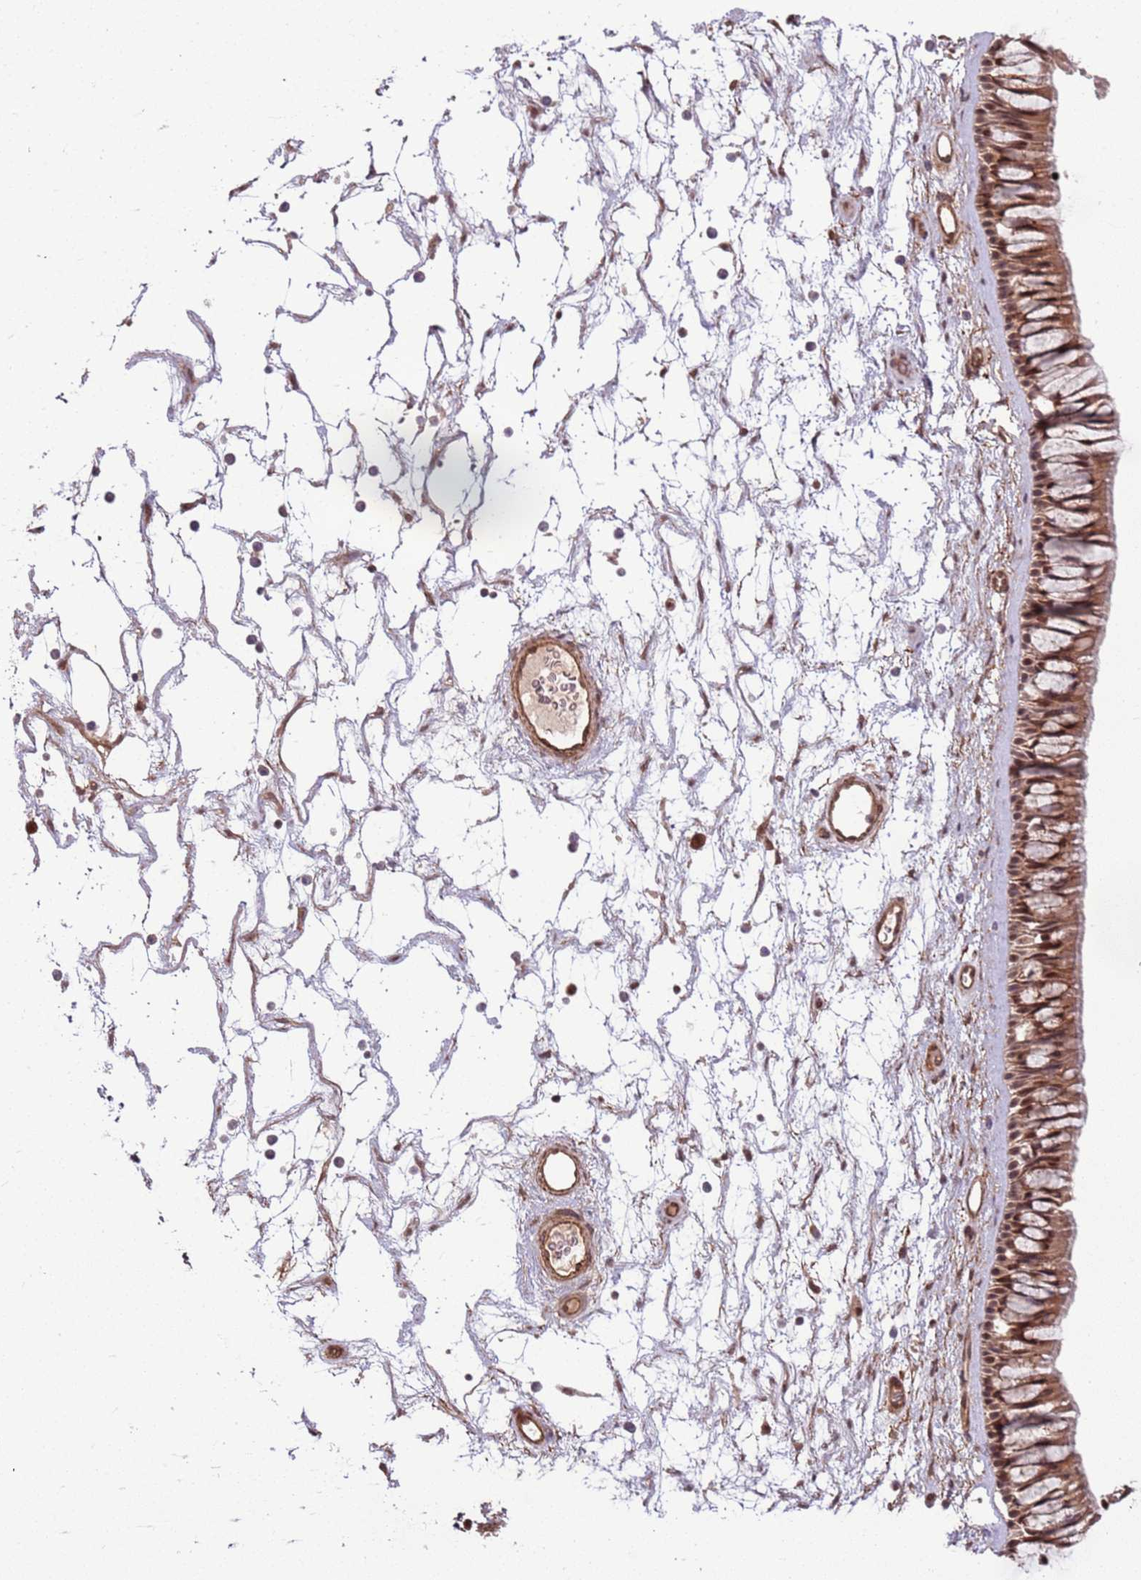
{"staining": {"intensity": "moderate", "quantity": ">75%", "location": "cytoplasmic/membranous,nuclear"}, "tissue": "nasopharynx", "cell_type": "Respiratory epithelial cells", "image_type": "normal", "snomed": [{"axis": "morphology", "description": "Normal tissue, NOS"}, {"axis": "topography", "description": "Nasopharynx"}], "caption": "A photomicrograph showing moderate cytoplasmic/membranous,nuclear expression in approximately >75% of respiratory epithelial cells in normal nasopharynx, as visualized by brown immunohistochemical staining.", "gene": "POLR3H", "patient": {"sex": "male", "age": 64}}